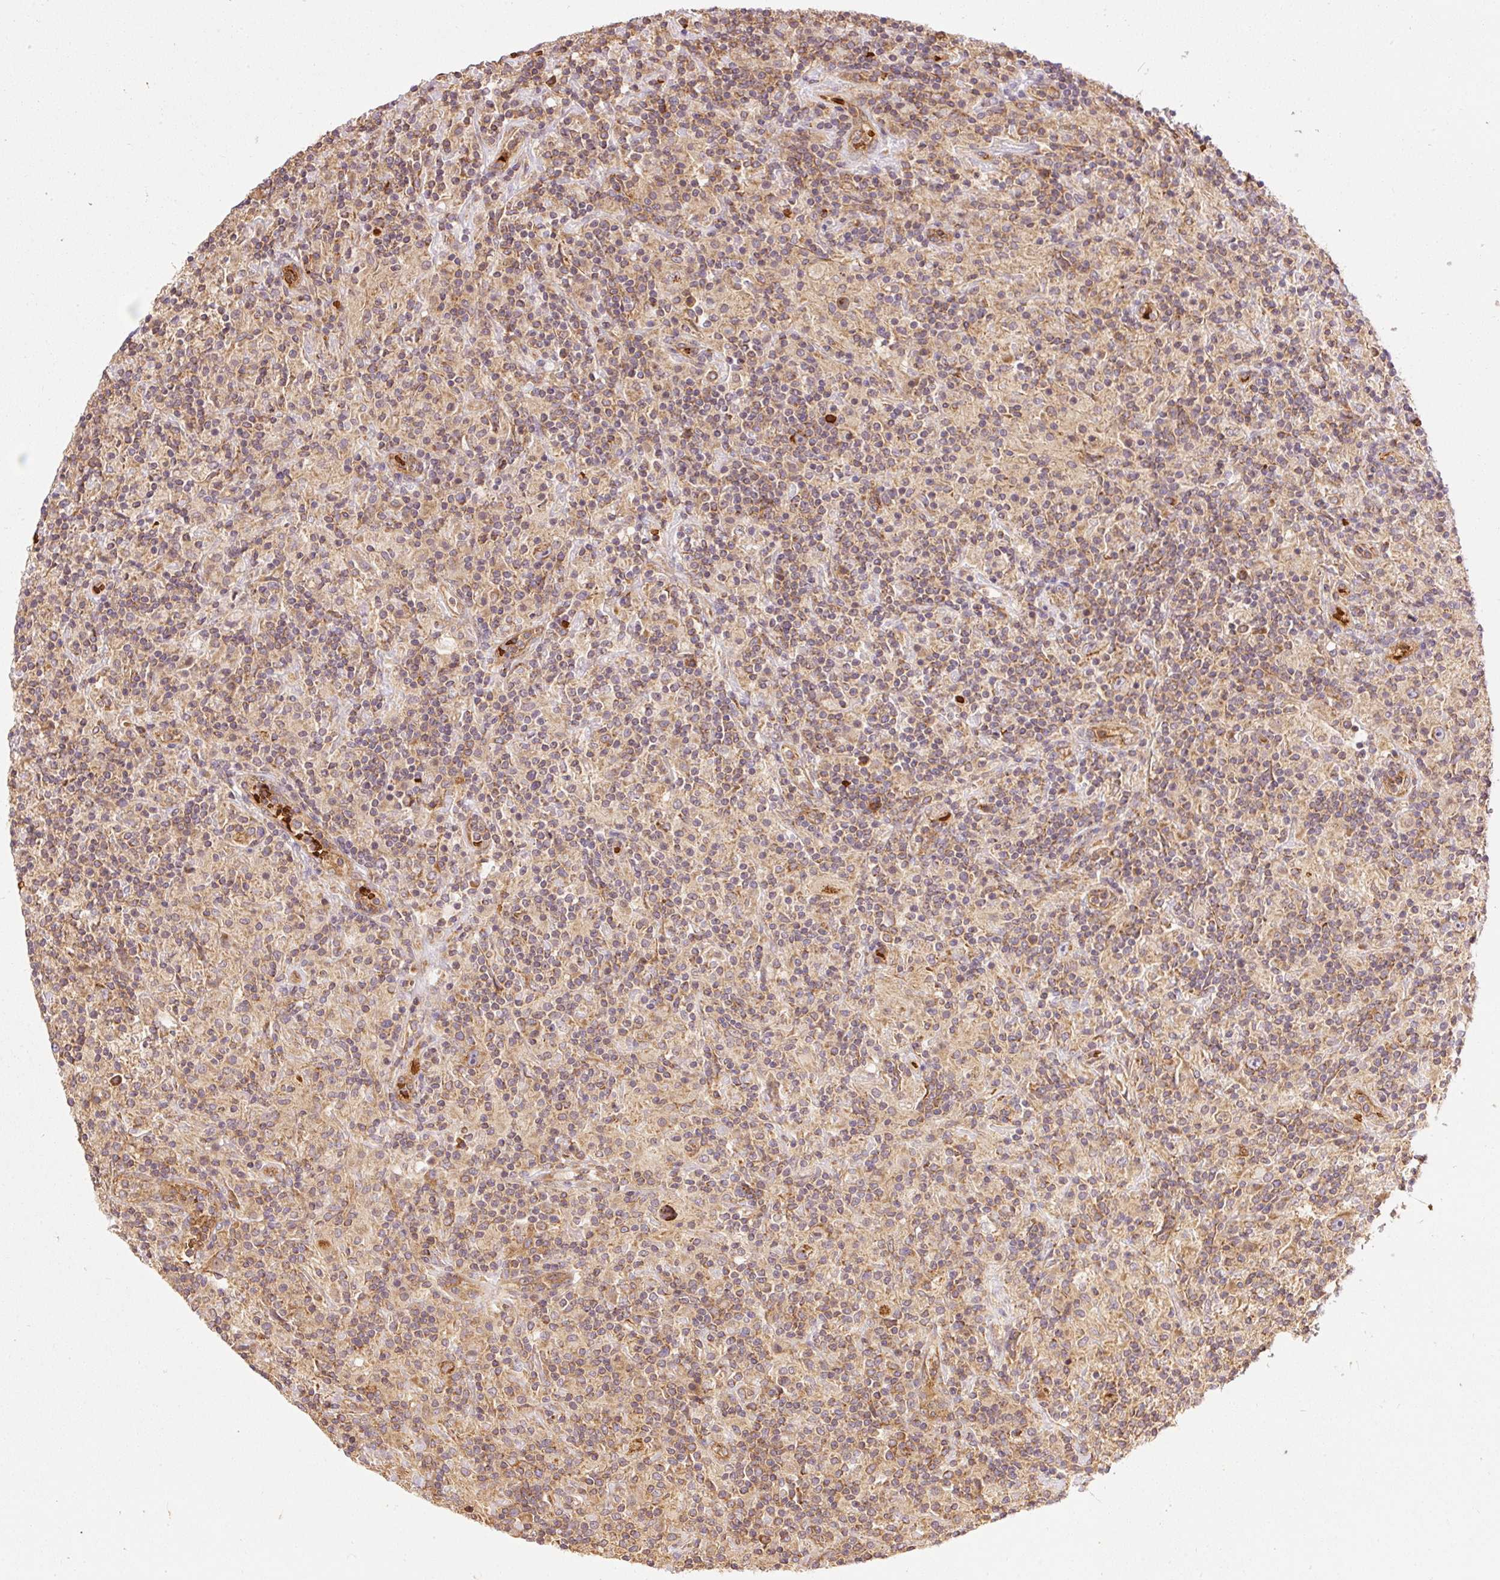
{"staining": {"intensity": "moderate", "quantity": "<25%", "location": "cytoplasmic/membranous"}, "tissue": "lymphoma", "cell_type": "Tumor cells", "image_type": "cancer", "snomed": [{"axis": "morphology", "description": "Hodgkin's disease, NOS"}, {"axis": "topography", "description": "Lymph node"}], "caption": "Immunohistochemistry (DAB) staining of Hodgkin's disease exhibits moderate cytoplasmic/membranous protein expression in approximately <25% of tumor cells.", "gene": "ADCY4", "patient": {"sex": "male", "age": 70}}